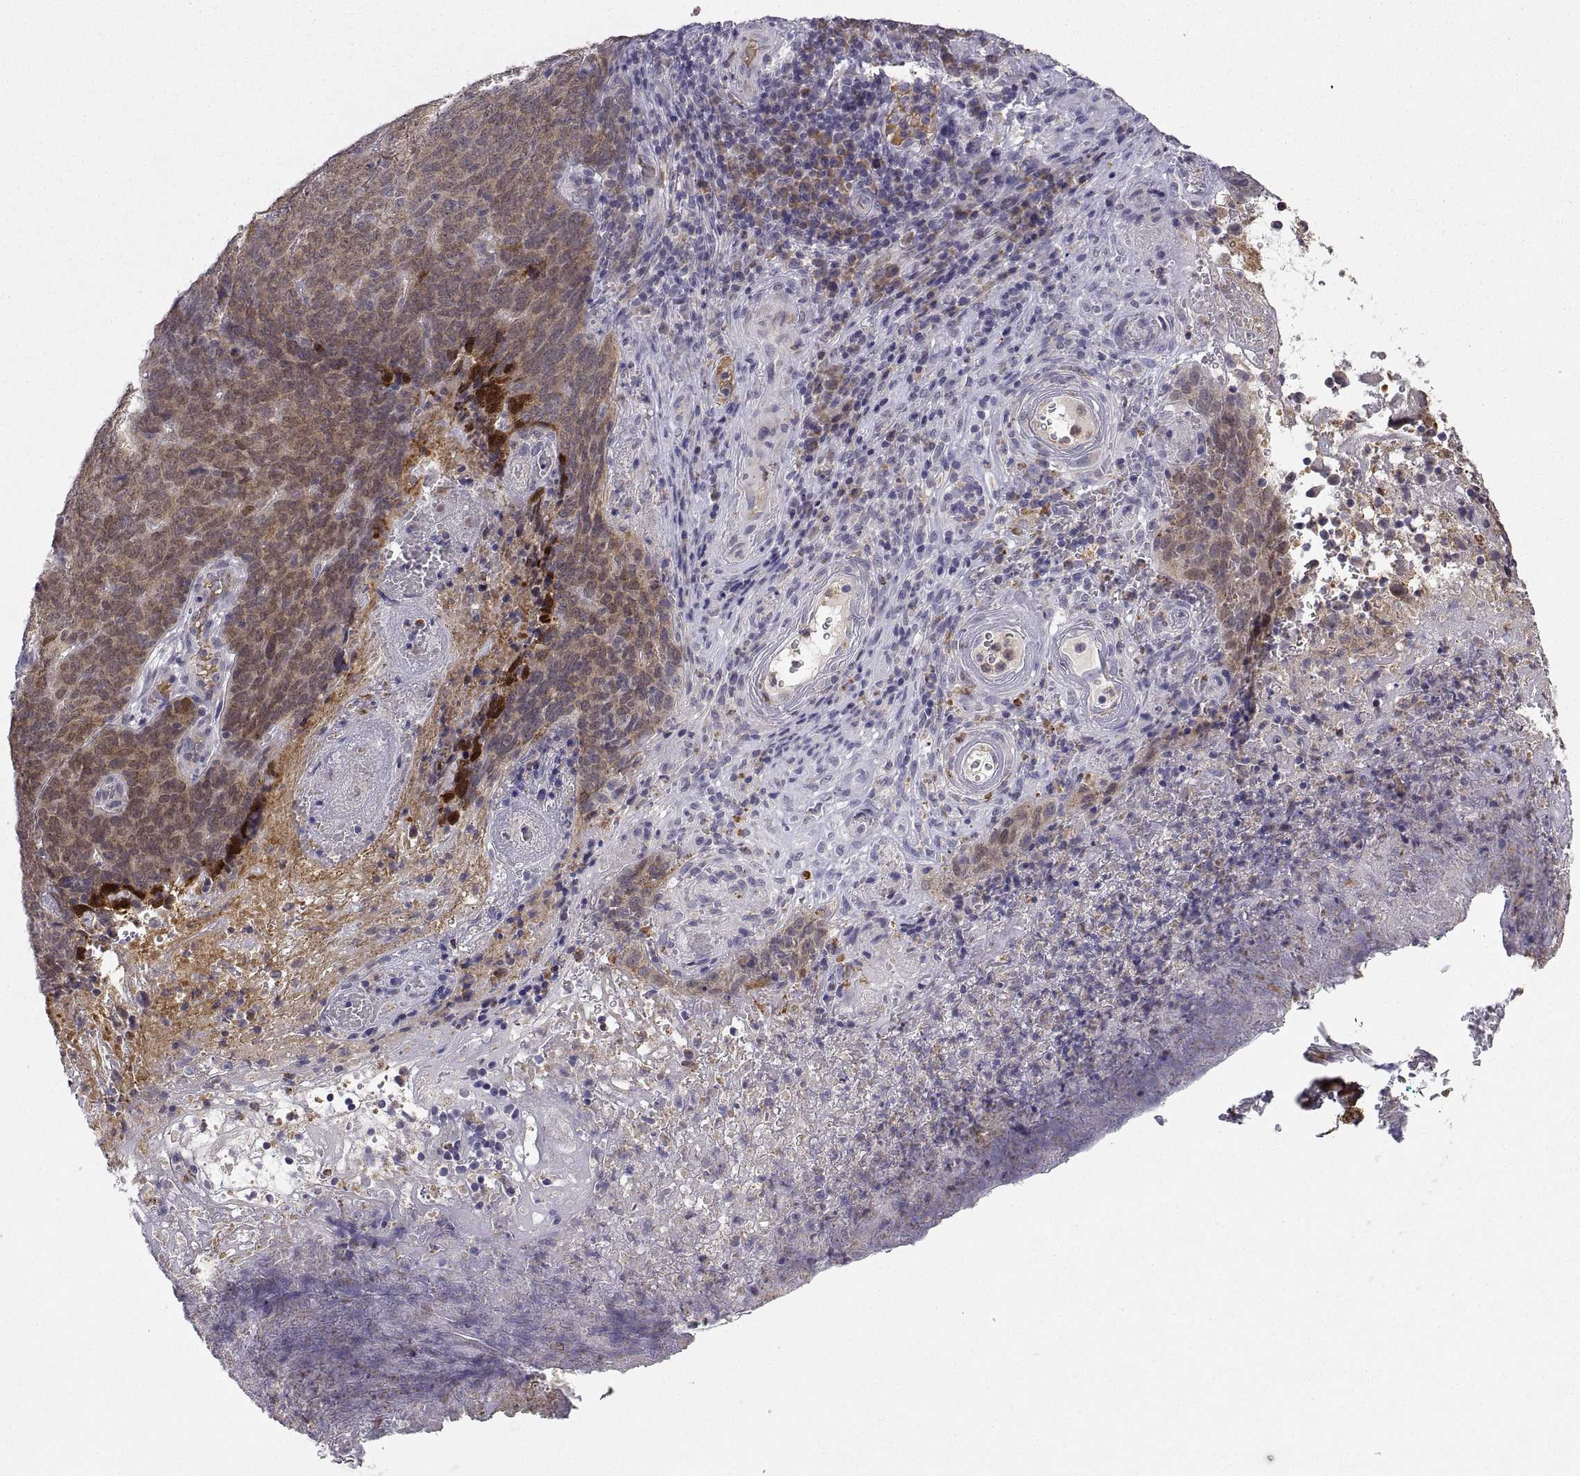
{"staining": {"intensity": "moderate", "quantity": ">75%", "location": "cytoplasmic/membranous"}, "tissue": "skin cancer", "cell_type": "Tumor cells", "image_type": "cancer", "snomed": [{"axis": "morphology", "description": "Squamous cell carcinoma, NOS"}, {"axis": "topography", "description": "Skin"}, {"axis": "topography", "description": "Anal"}], "caption": "High-magnification brightfield microscopy of skin squamous cell carcinoma stained with DAB (brown) and counterstained with hematoxylin (blue). tumor cells exhibit moderate cytoplasmic/membranous staining is appreciated in about>75% of cells.", "gene": "PKP1", "patient": {"sex": "female", "age": 51}}